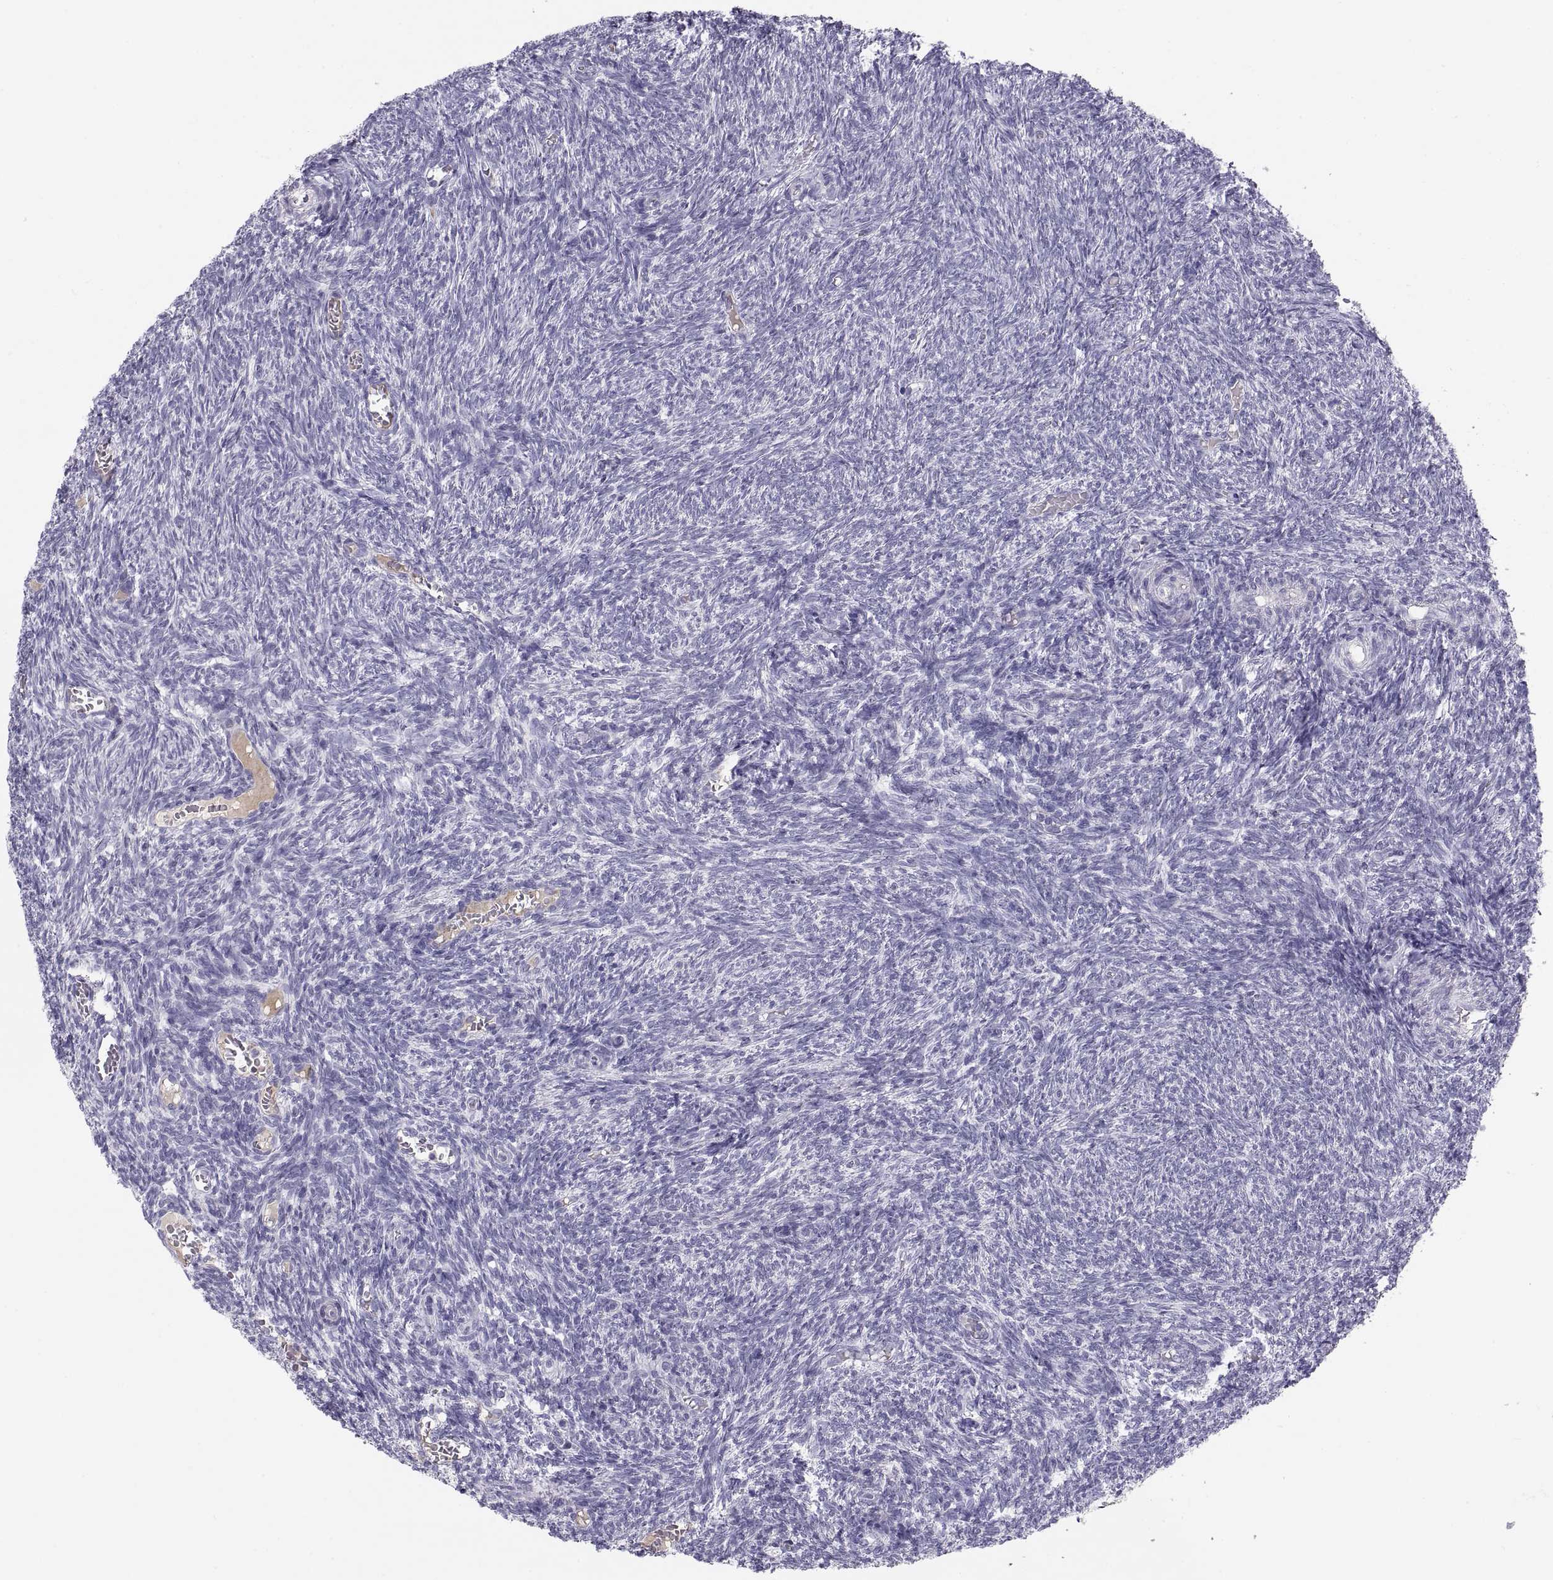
{"staining": {"intensity": "negative", "quantity": "none", "location": "none"}, "tissue": "ovary", "cell_type": "Follicle cells", "image_type": "normal", "snomed": [{"axis": "morphology", "description": "Normal tissue, NOS"}, {"axis": "topography", "description": "Ovary"}], "caption": "A micrograph of ovary stained for a protein displays no brown staining in follicle cells. Brightfield microscopy of IHC stained with DAB (brown) and hematoxylin (blue), captured at high magnification.", "gene": "MAGEB2", "patient": {"sex": "female", "age": 39}}